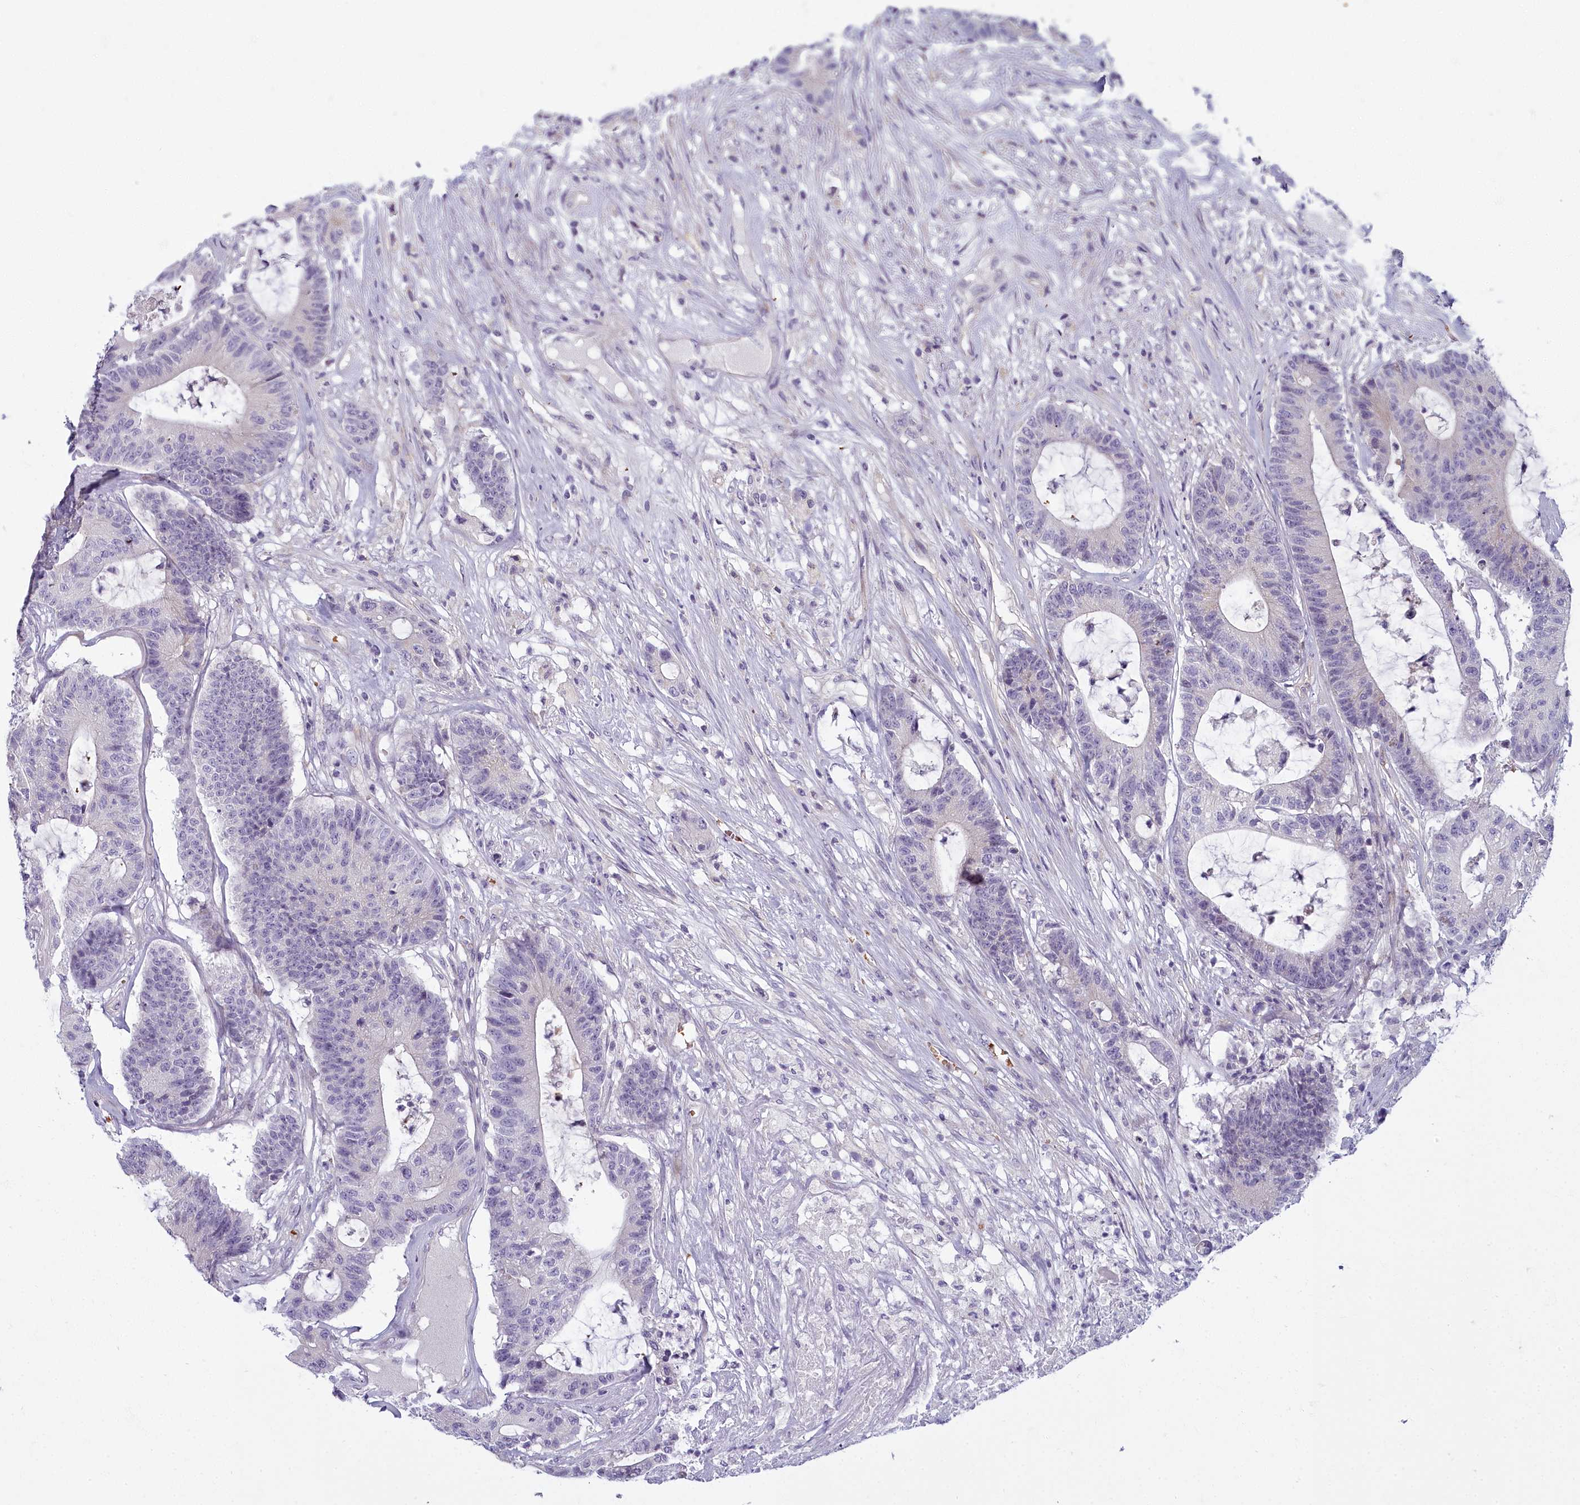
{"staining": {"intensity": "negative", "quantity": "none", "location": "none"}, "tissue": "colorectal cancer", "cell_type": "Tumor cells", "image_type": "cancer", "snomed": [{"axis": "morphology", "description": "Adenocarcinoma, NOS"}, {"axis": "topography", "description": "Colon"}], "caption": "An immunohistochemistry micrograph of colorectal cancer (adenocarcinoma) is shown. There is no staining in tumor cells of colorectal cancer (adenocarcinoma).", "gene": "ARL15", "patient": {"sex": "female", "age": 84}}